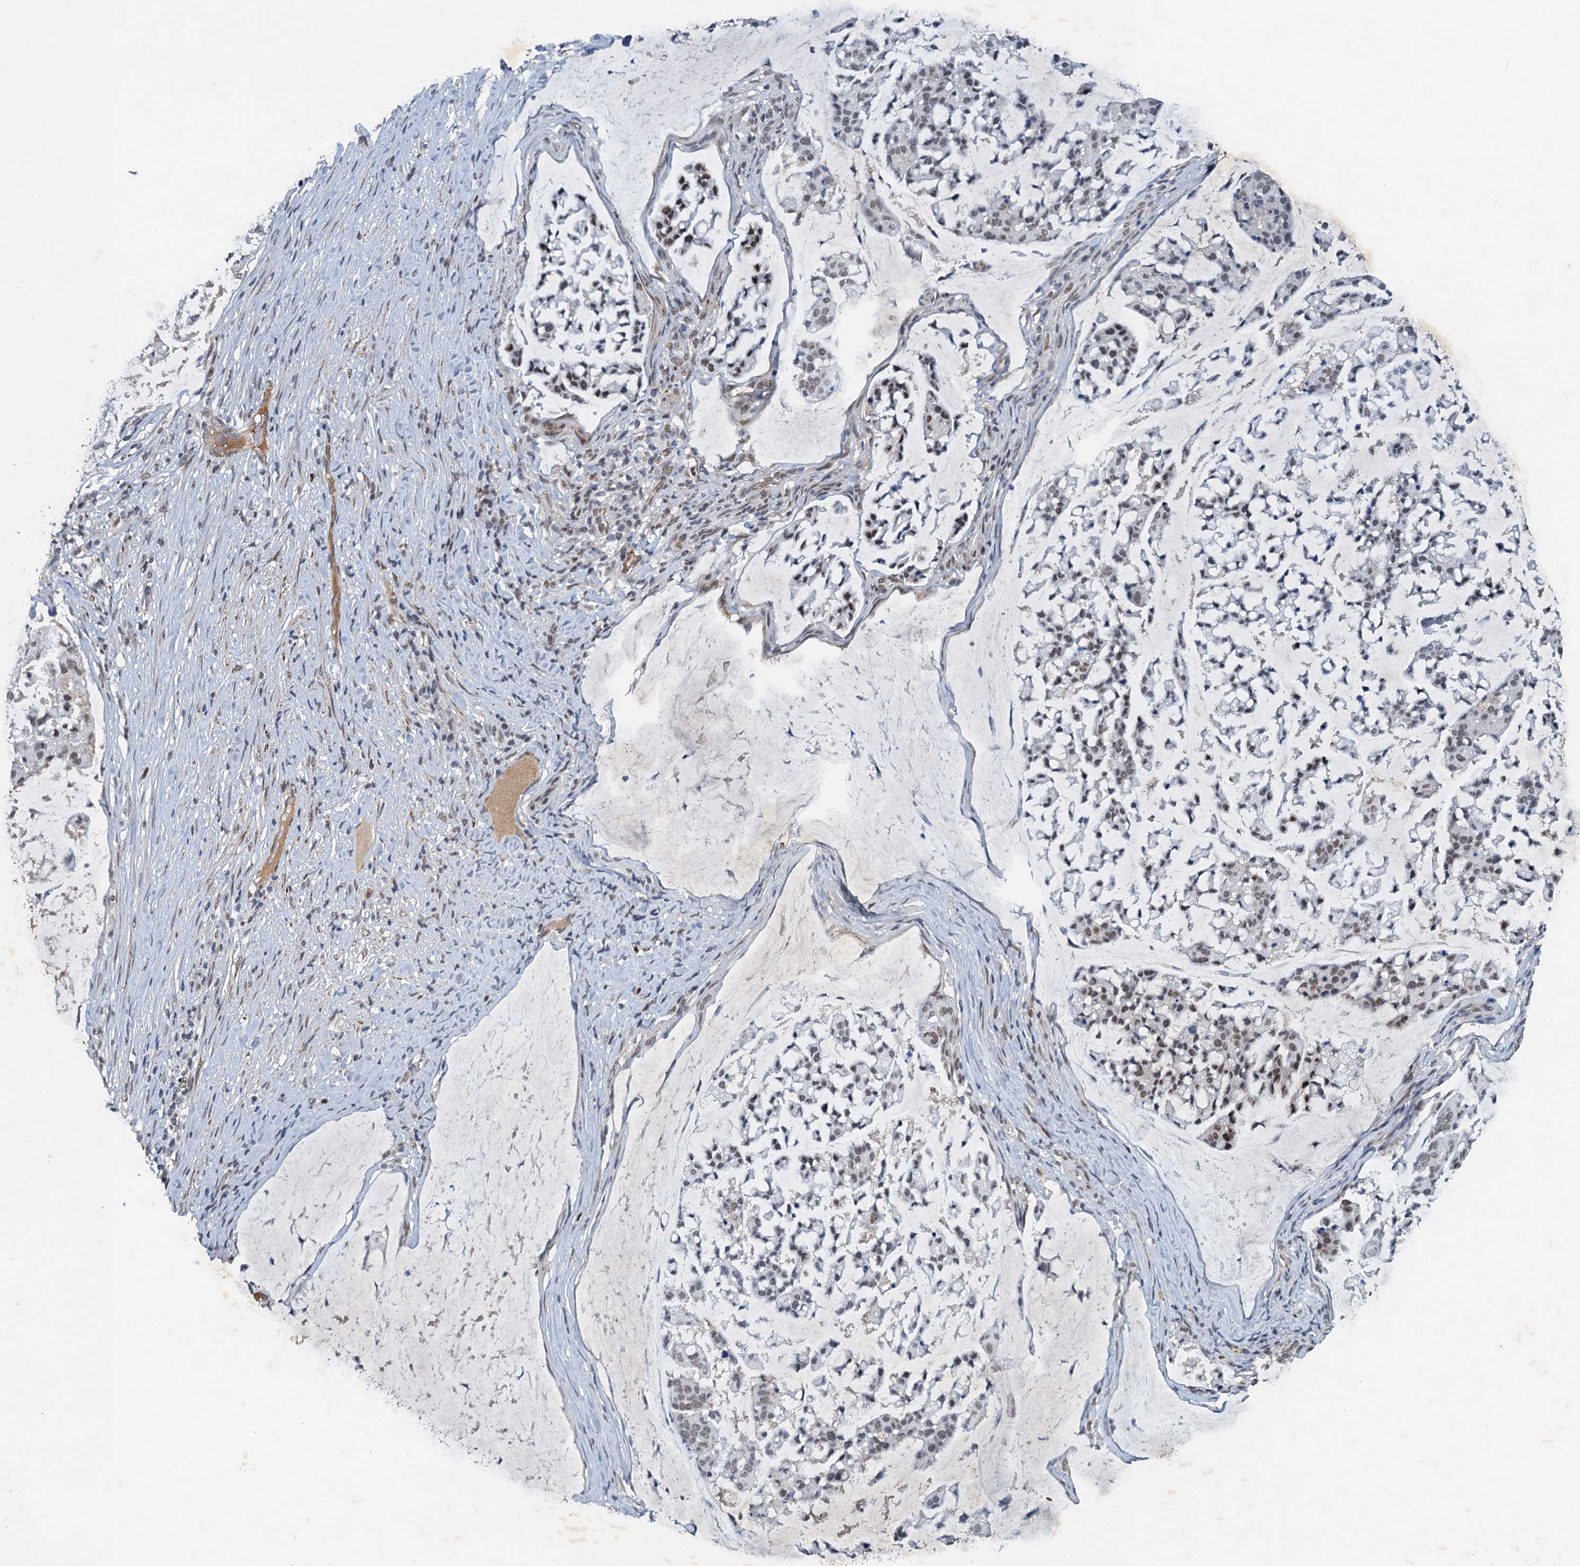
{"staining": {"intensity": "weak", "quantity": "25%-75%", "location": "nuclear"}, "tissue": "stomach cancer", "cell_type": "Tumor cells", "image_type": "cancer", "snomed": [{"axis": "morphology", "description": "Adenocarcinoma, NOS"}, {"axis": "topography", "description": "Stomach, lower"}], "caption": "Immunohistochemistry micrograph of neoplastic tissue: stomach cancer (adenocarcinoma) stained using immunohistochemistry (IHC) reveals low levels of weak protein expression localized specifically in the nuclear of tumor cells, appearing as a nuclear brown color.", "gene": "CSTF3", "patient": {"sex": "male", "age": 67}}